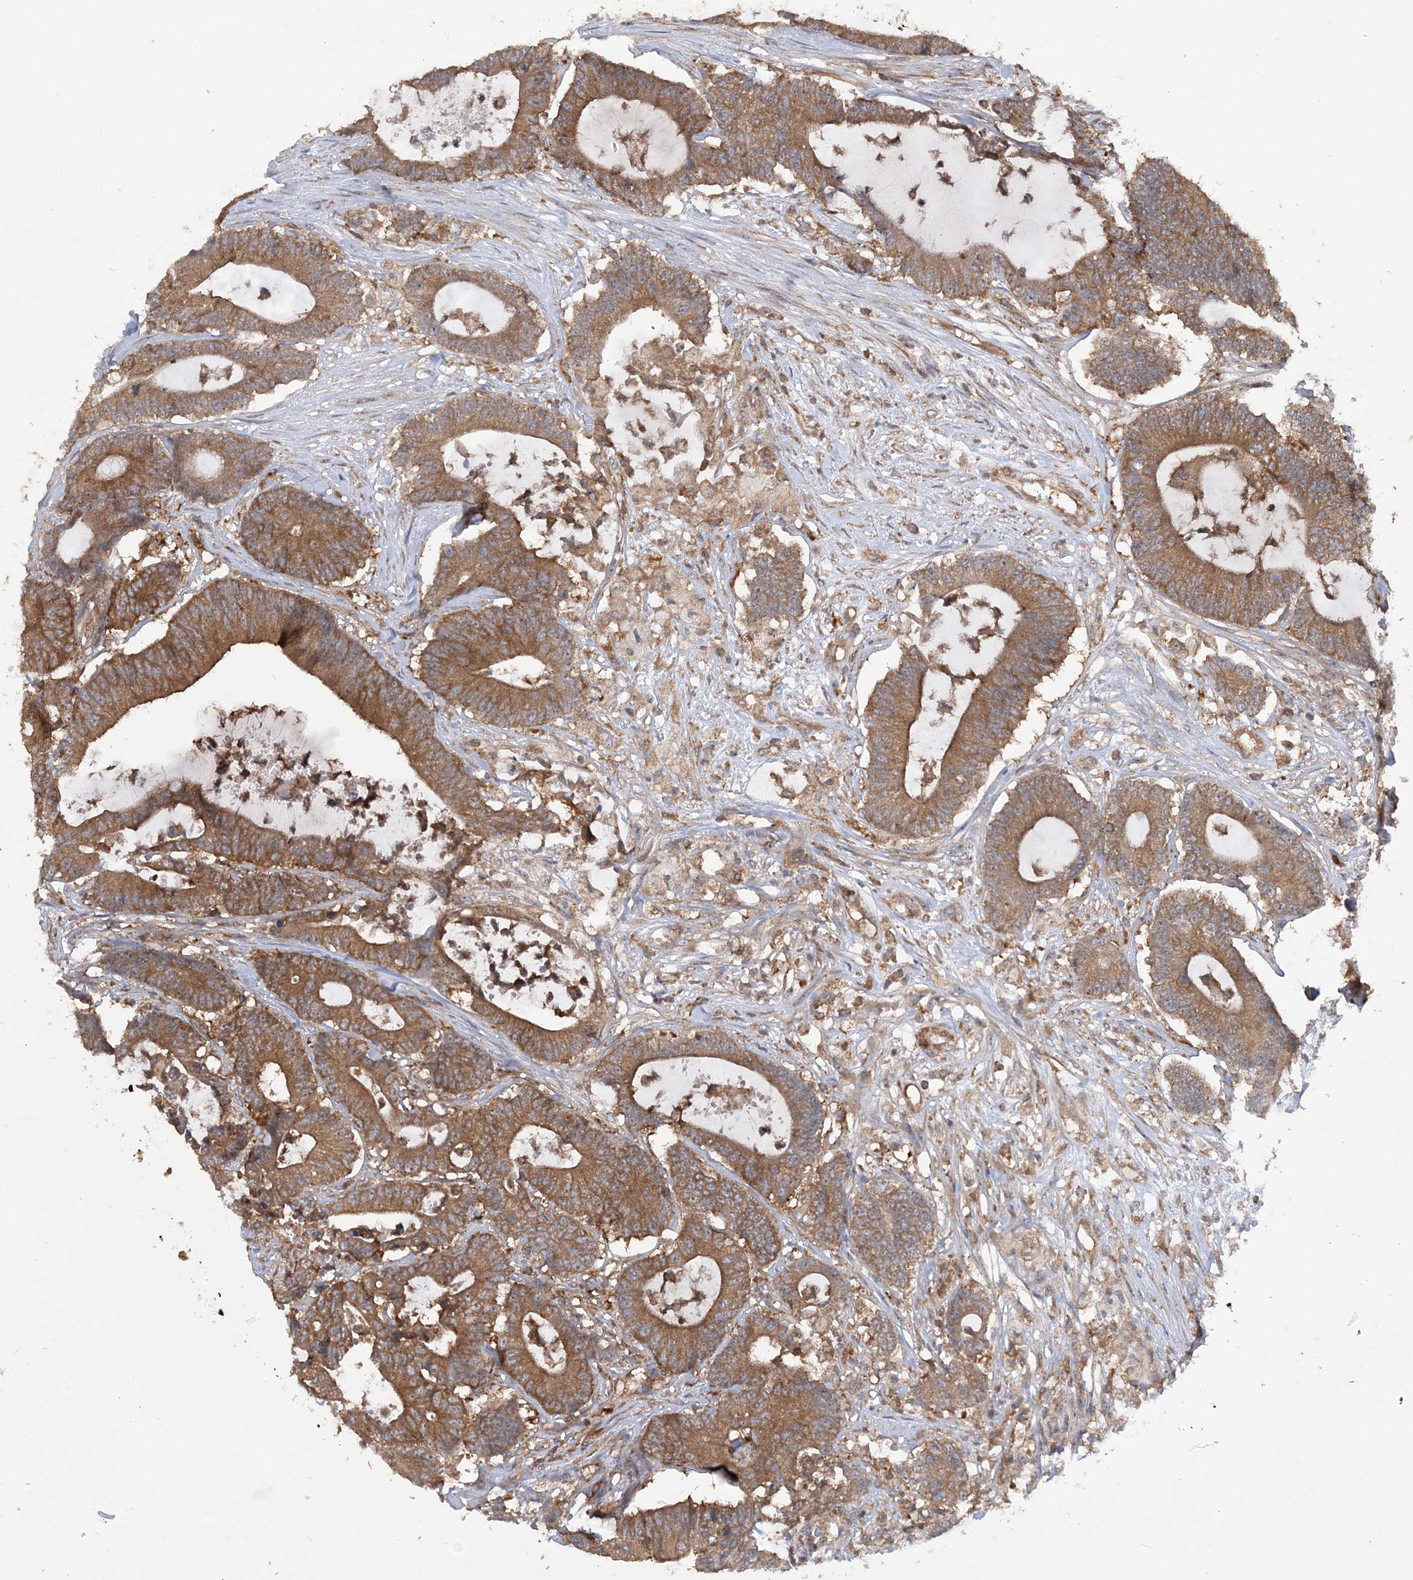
{"staining": {"intensity": "moderate", "quantity": ">75%", "location": "cytoplasmic/membranous"}, "tissue": "colorectal cancer", "cell_type": "Tumor cells", "image_type": "cancer", "snomed": [{"axis": "morphology", "description": "Adenocarcinoma, NOS"}, {"axis": "topography", "description": "Colon"}], "caption": "An immunohistochemistry (IHC) image of neoplastic tissue is shown. Protein staining in brown labels moderate cytoplasmic/membranous positivity in colorectal cancer within tumor cells.", "gene": "ACAP2", "patient": {"sex": "female", "age": 84}}